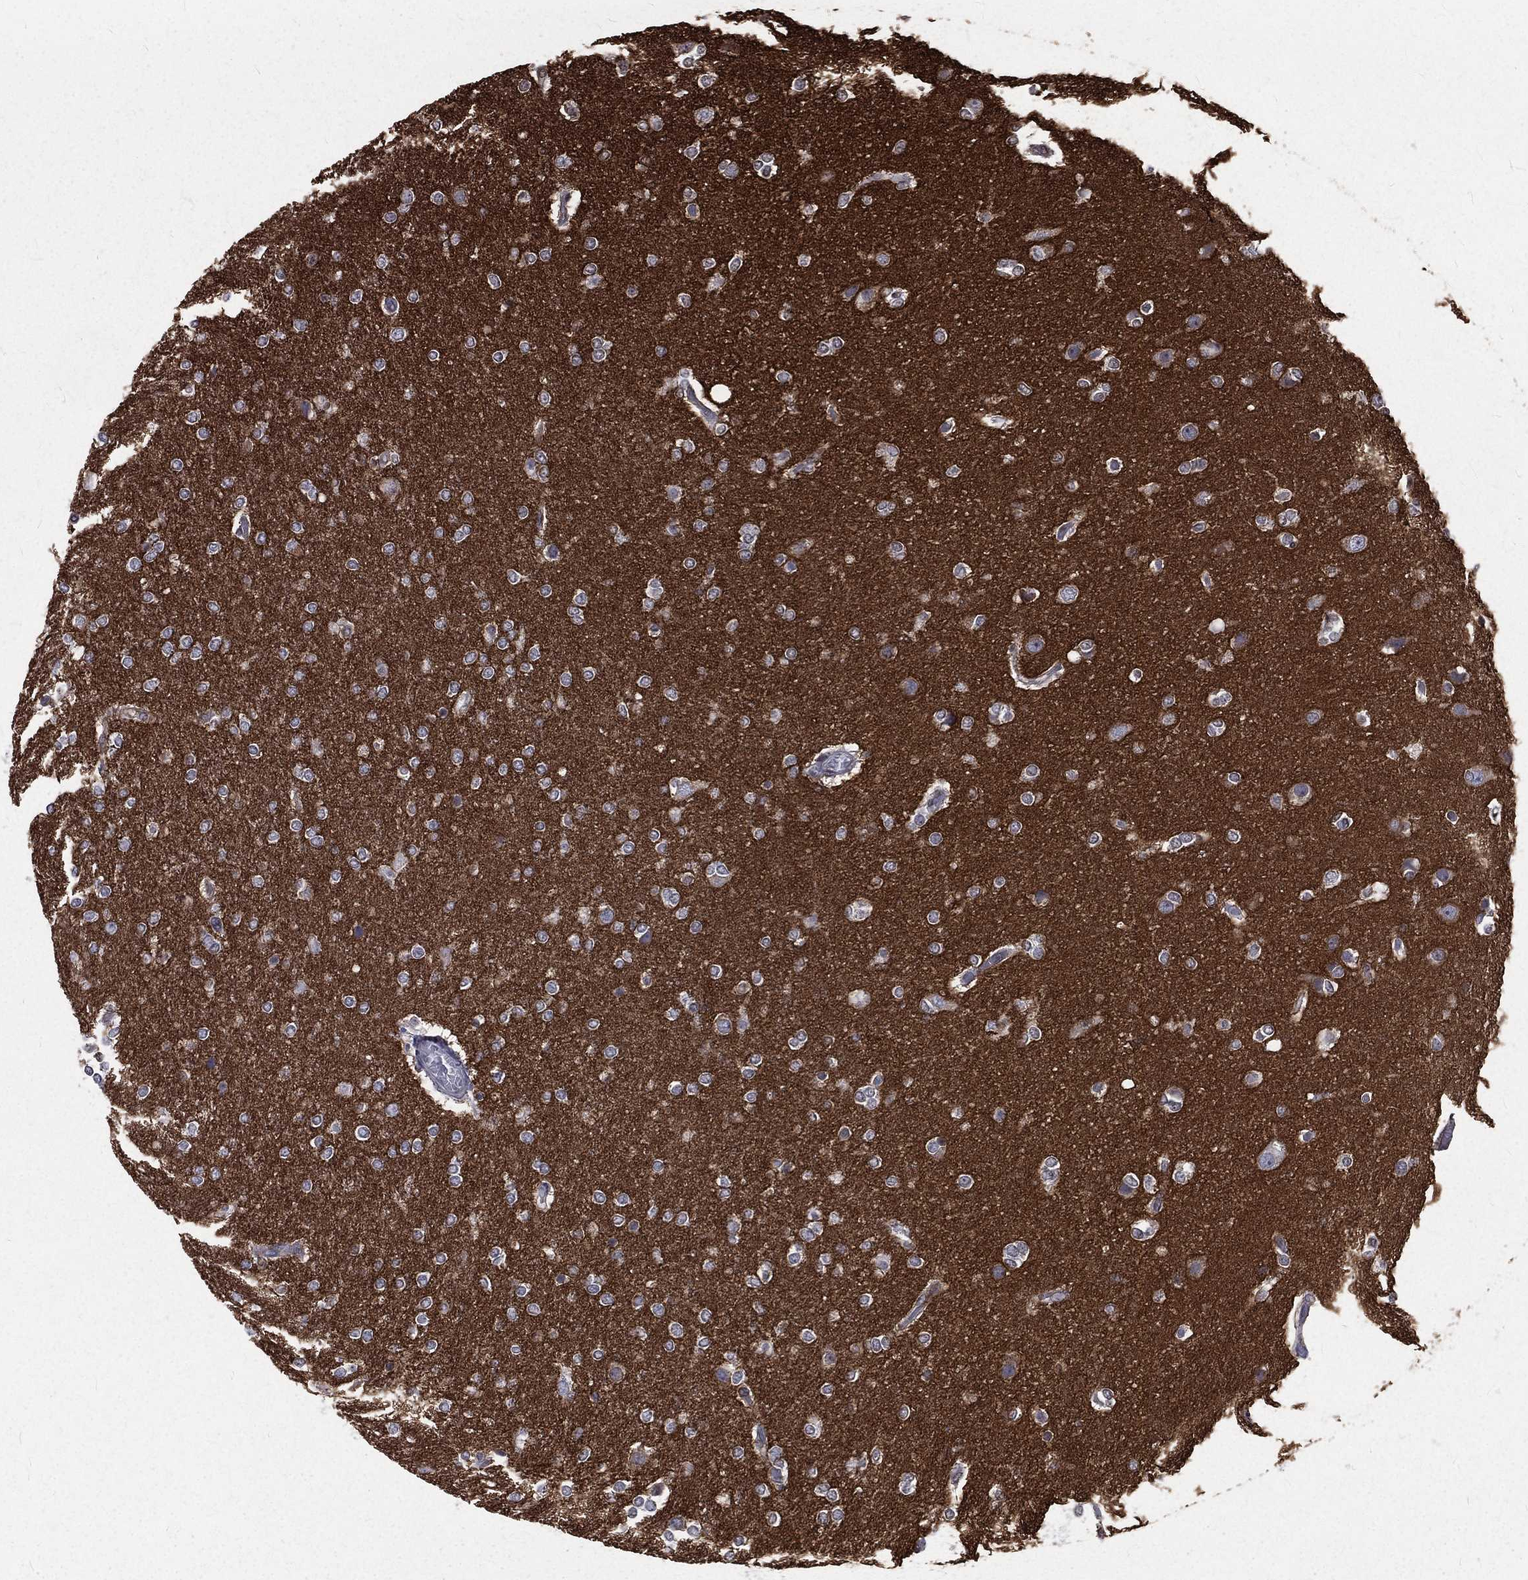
{"staining": {"intensity": "negative", "quantity": "none", "location": "none"}, "tissue": "glioma", "cell_type": "Tumor cells", "image_type": "cancer", "snomed": [{"axis": "morphology", "description": "Glioma, malignant, High grade"}, {"axis": "topography", "description": "Brain"}], "caption": "The immunohistochemistry image has no significant positivity in tumor cells of malignant glioma (high-grade) tissue.", "gene": "BASP1", "patient": {"sex": "female", "age": 61}}